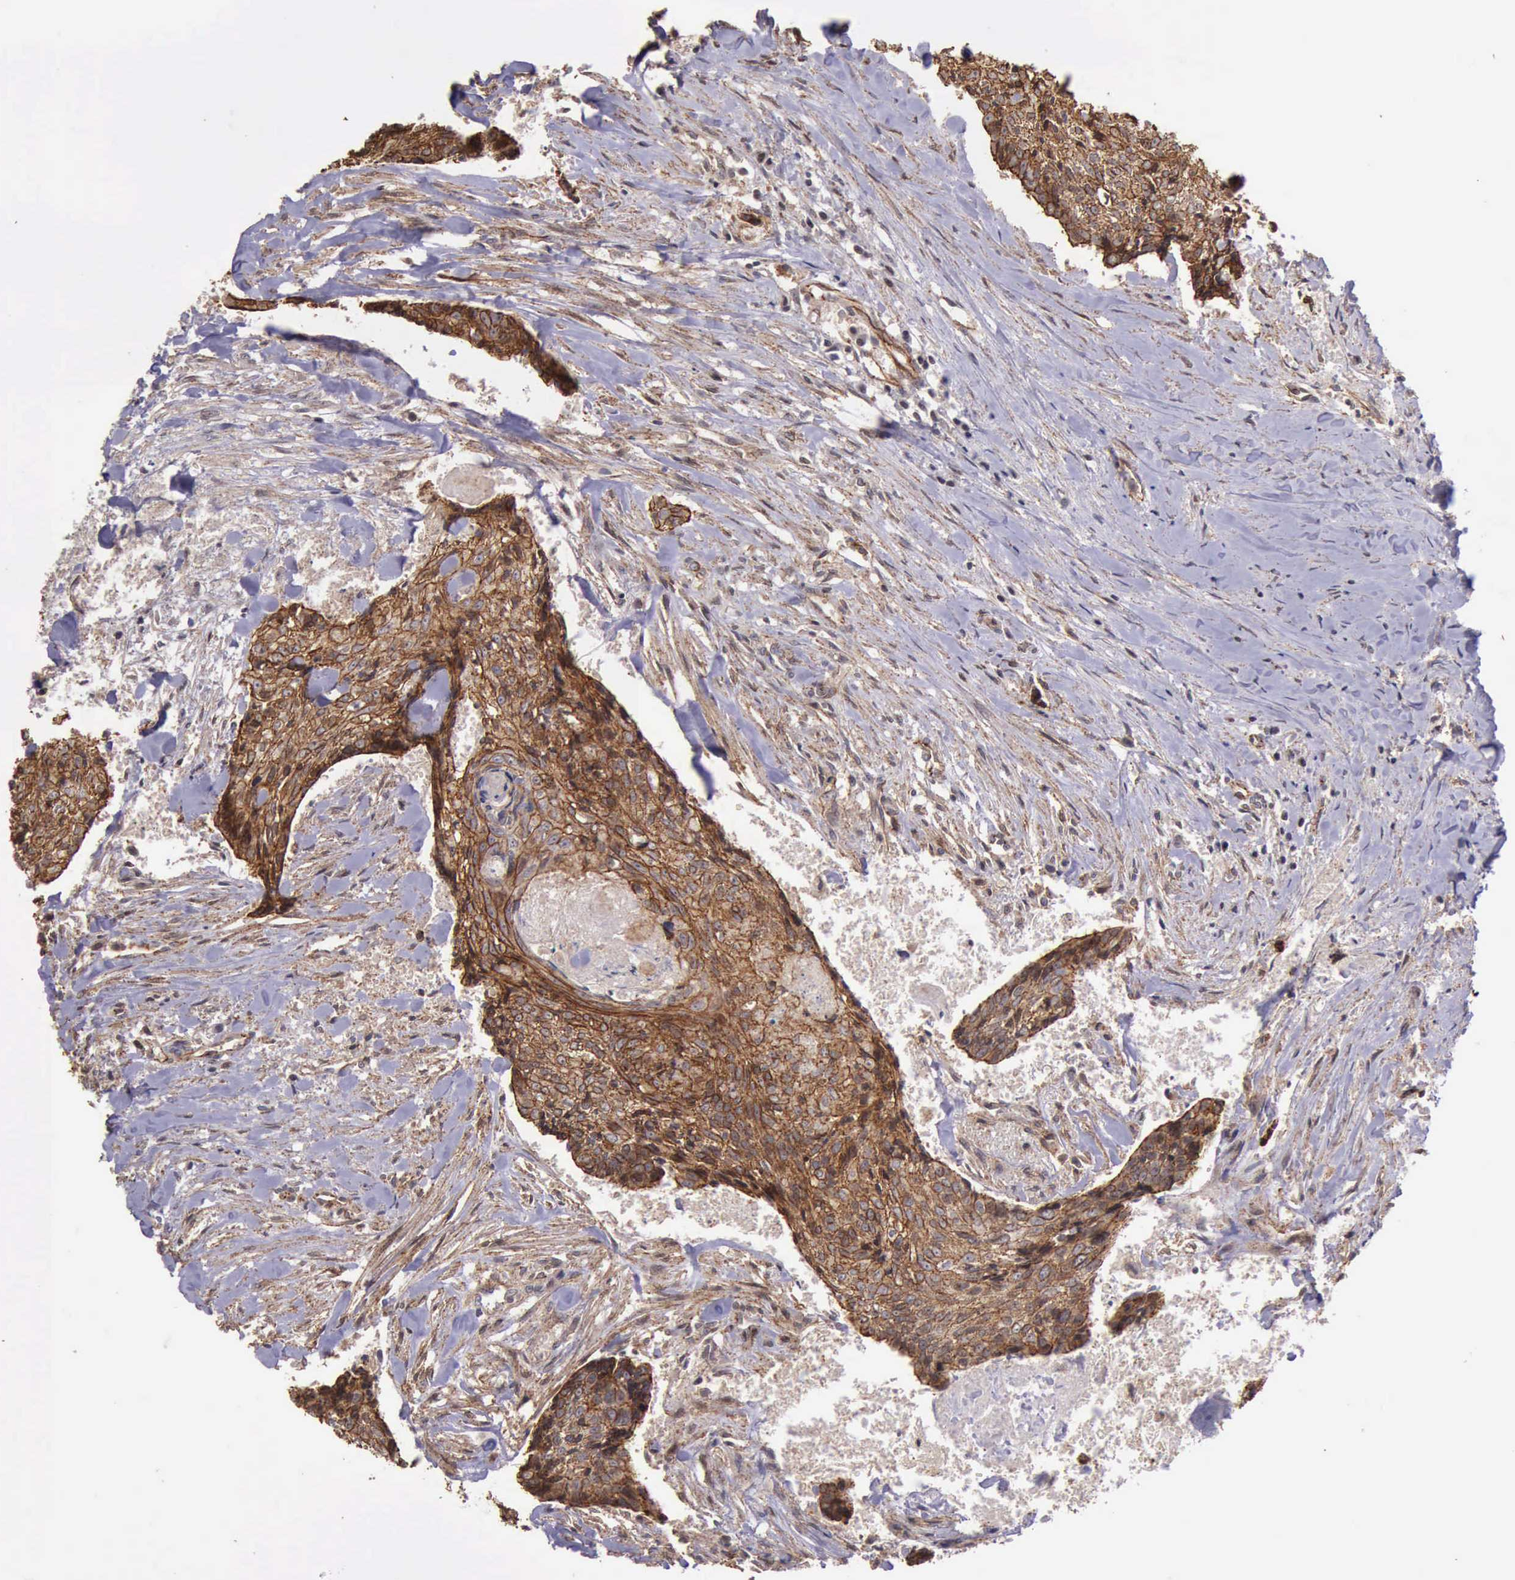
{"staining": {"intensity": "moderate", "quantity": ">75%", "location": "cytoplasmic/membranous"}, "tissue": "head and neck cancer", "cell_type": "Tumor cells", "image_type": "cancer", "snomed": [{"axis": "morphology", "description": "Squamous cell carcinoma, NOS"}, {"axis": "topography", "description": "Salivary gland"}, {"axis": "topography", "description": "Head-Neck"}], "caption": "Immunohistochemical staining of head and neck cancer (squamous cell carcinoma) reveals medium levels of moderate cytoplasmic/membranous protein expression in approximately >75% of tumor cells. The protein of interest is stained brown, and the nuclei are stained in blue (DAB (3,3'-diaminobenzidine) IHC with brightfield microscopy, high magnification).", "gene": "CTNNB1", "patient": {"sex": "male", "age": 70}}